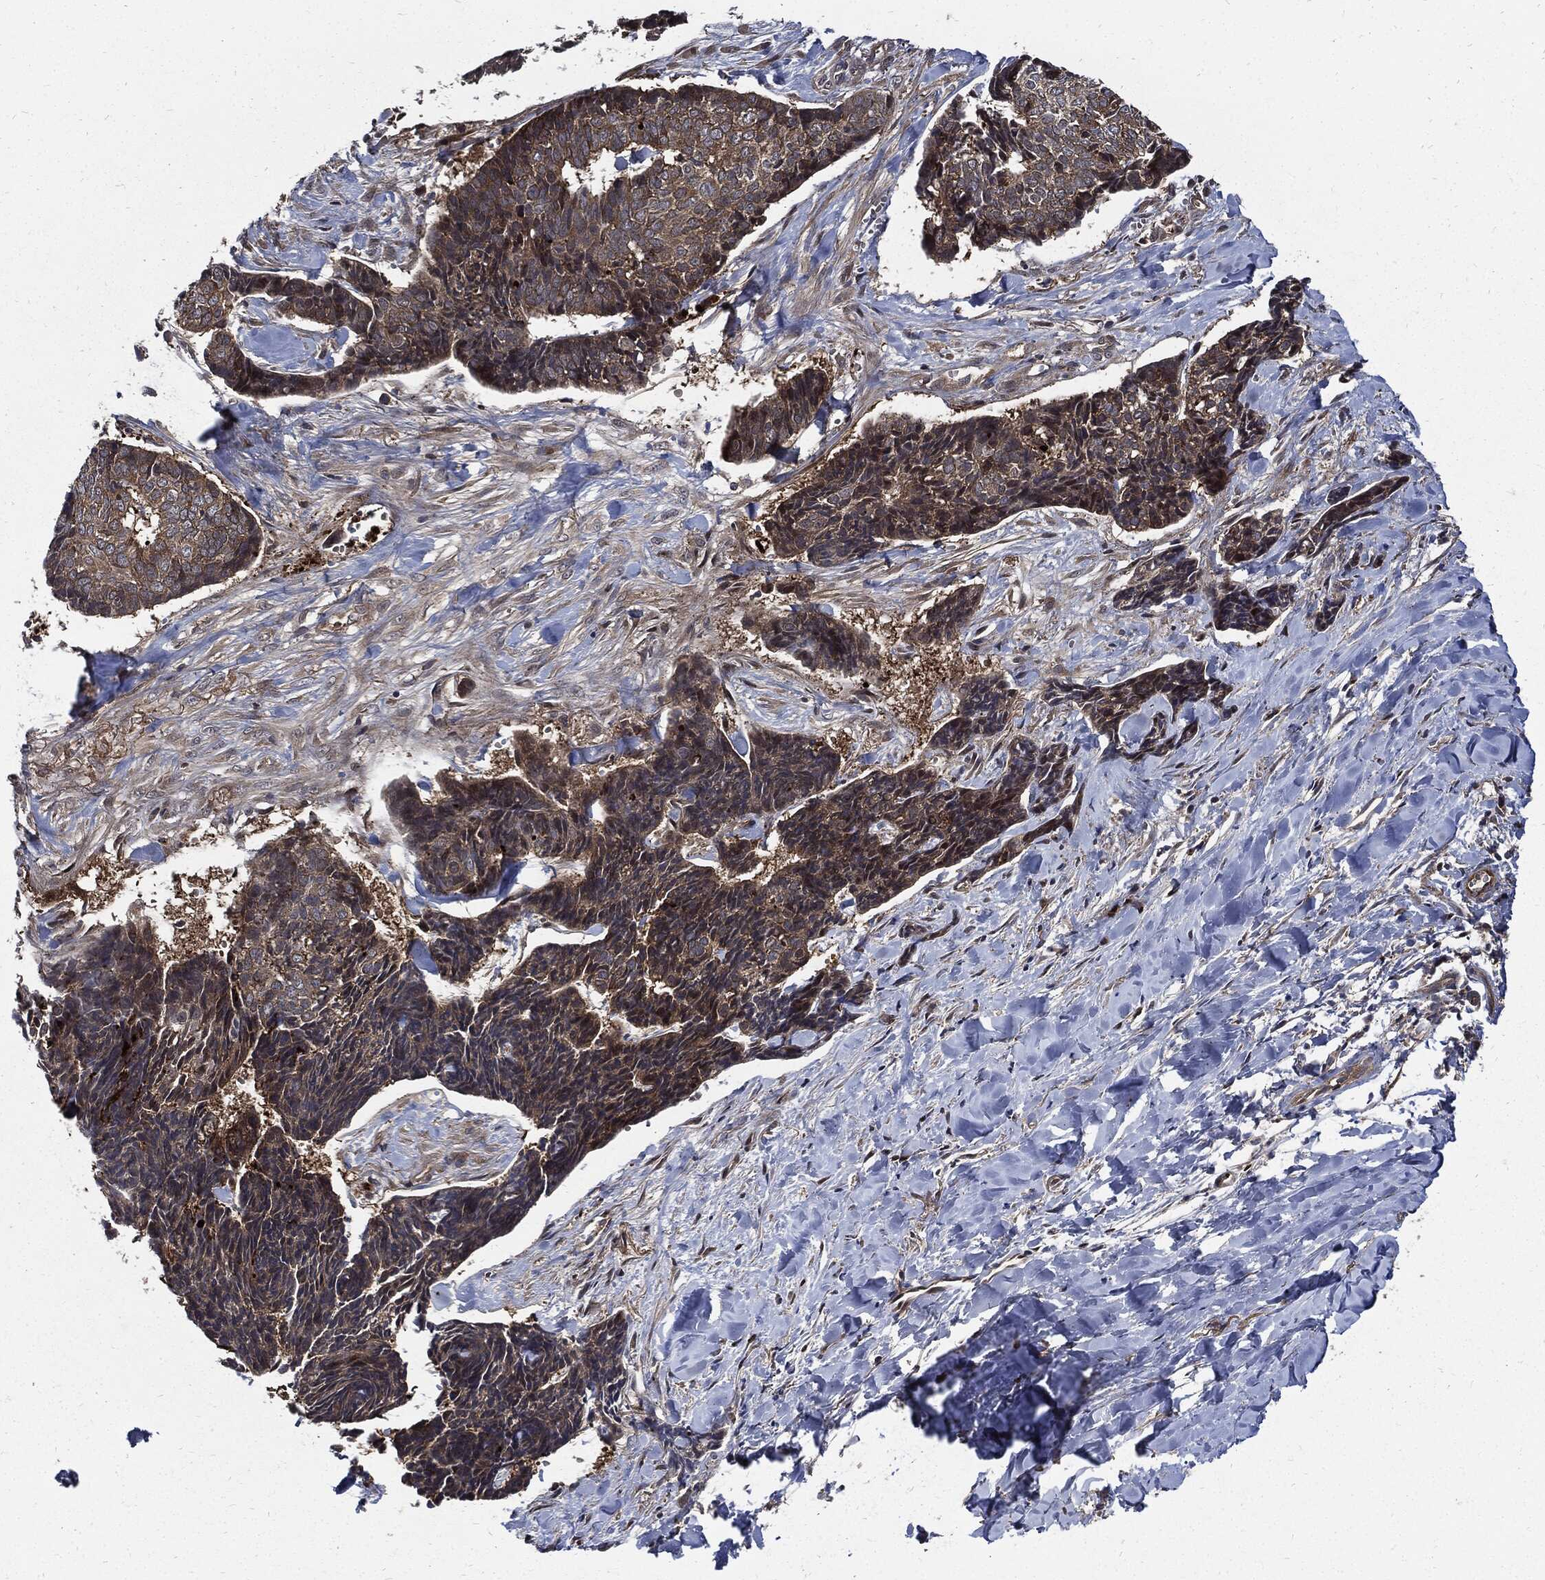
{"staining": {"intensity": "moderate", "quantity": "25%-75%", "location": "cytoplasmic/membranous"}, "tissue": "skin cancer", "cell_type": "Tumor cells", "image_type": "cancer", "snomed": [{"axis": "morphology", "description": "Basal cell carcinoma"}, {"axis": "topography", "description": "Skin"}], "caption": "Skin cancer stained with a protein marker displays moderate staining in tumor cells.", "gene": "CLU", "patient": {"sex": "male", "age": 86}}